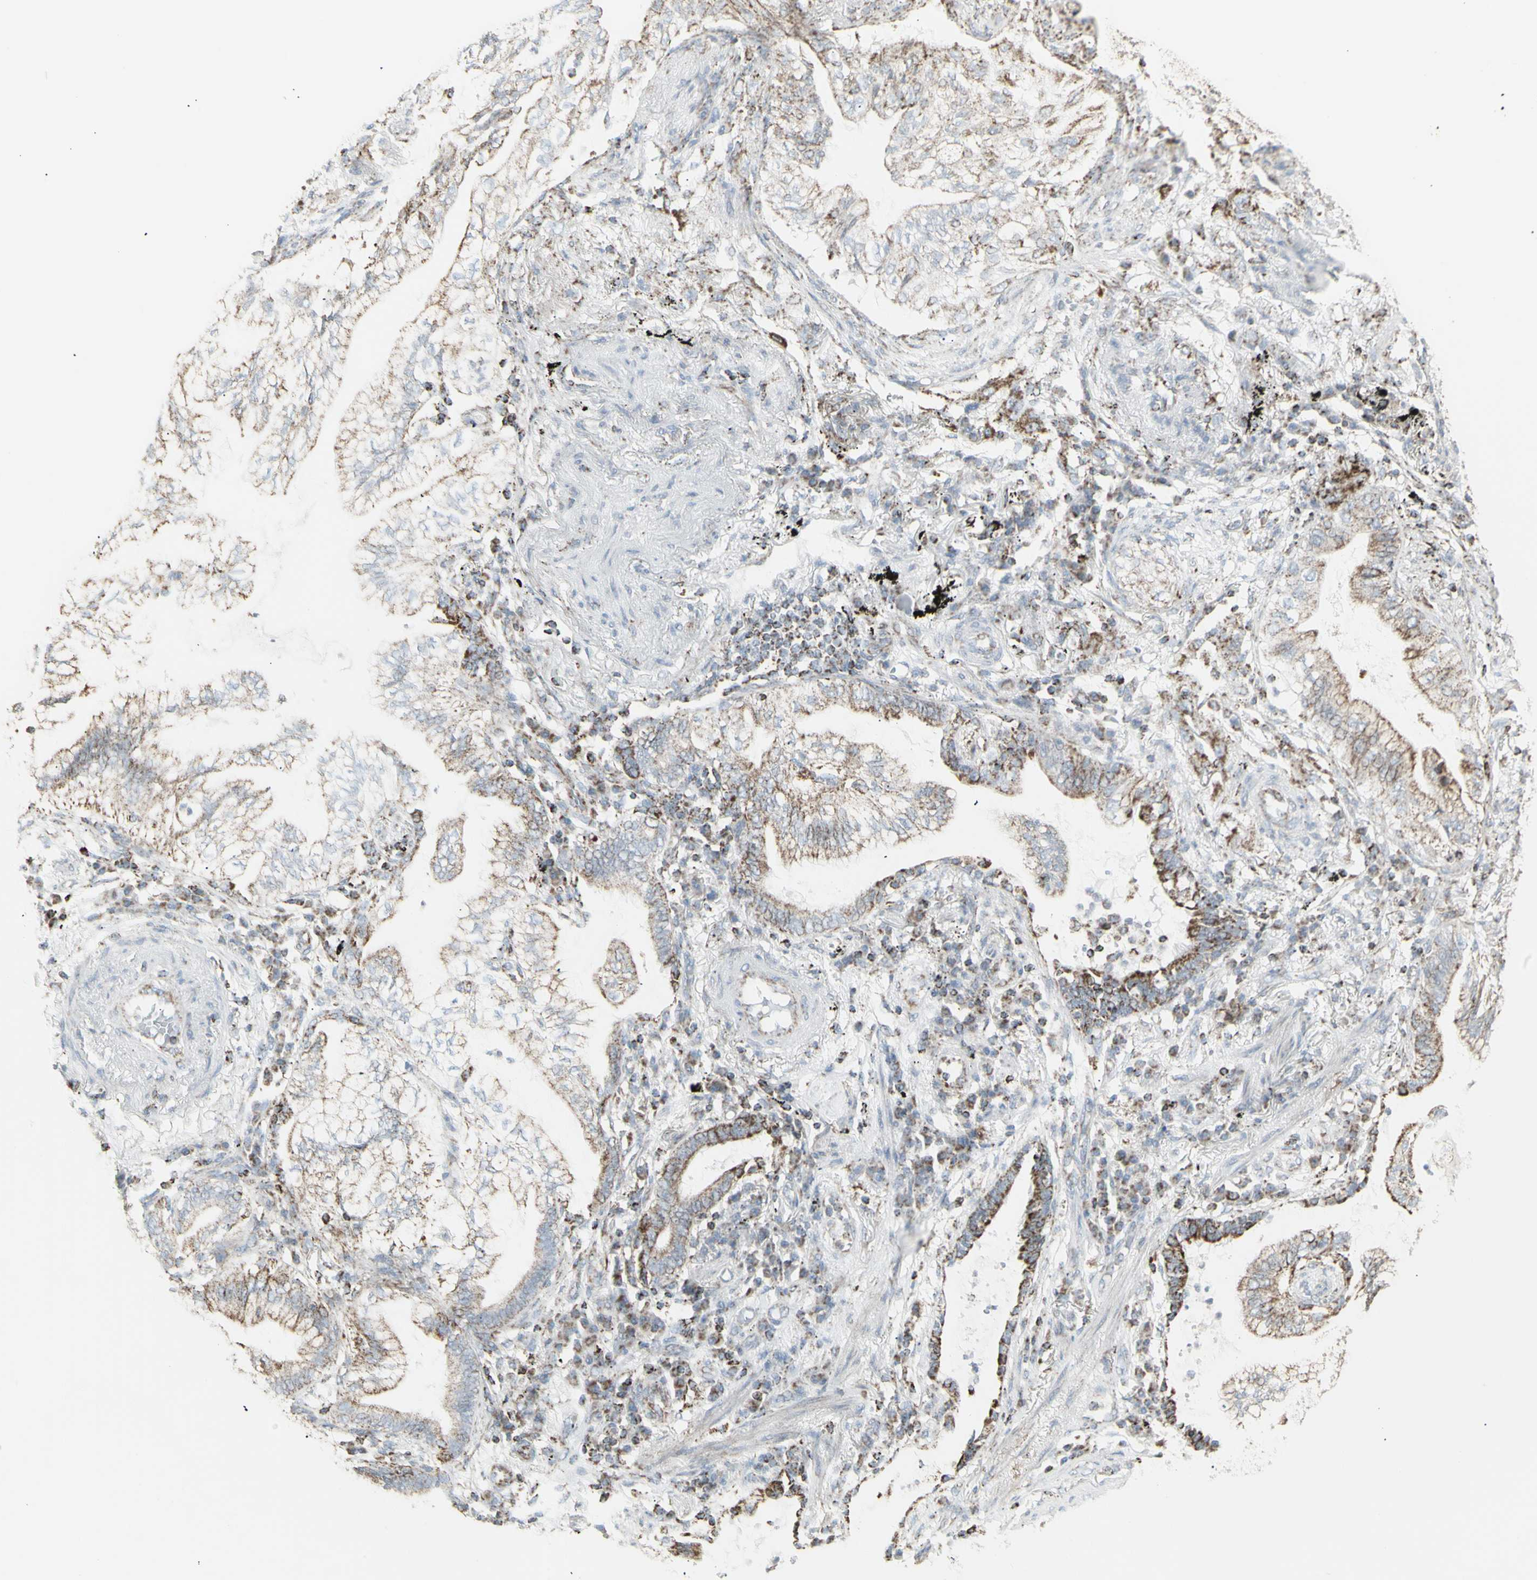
{"staining": {"intensity": "weak", "quantity": "25%-75%", "location": "cytoplasmic/membranous"}, "tissue": "lung cancer", "cell_type": "Tumor cells", "image_type": "cancer", "snomed": [{"axis": "morphology", "description": "Normal tissue, NOS"}, {"axis": "morphology", "description": "Adenocarcinoma, NOS"}, {"axis": "topography", "description": "Bronchus"}, {"axis": "topography", "description": "Lung"}], "caption": "Tumor cells demonstrate weak cytoplasmic/membranous positivity in approximately 25%-75% of cells in lung cancer (adenocarcinoma).", "gene": "PLGRKT", "patient": {"sex": "female", "age": 70}}